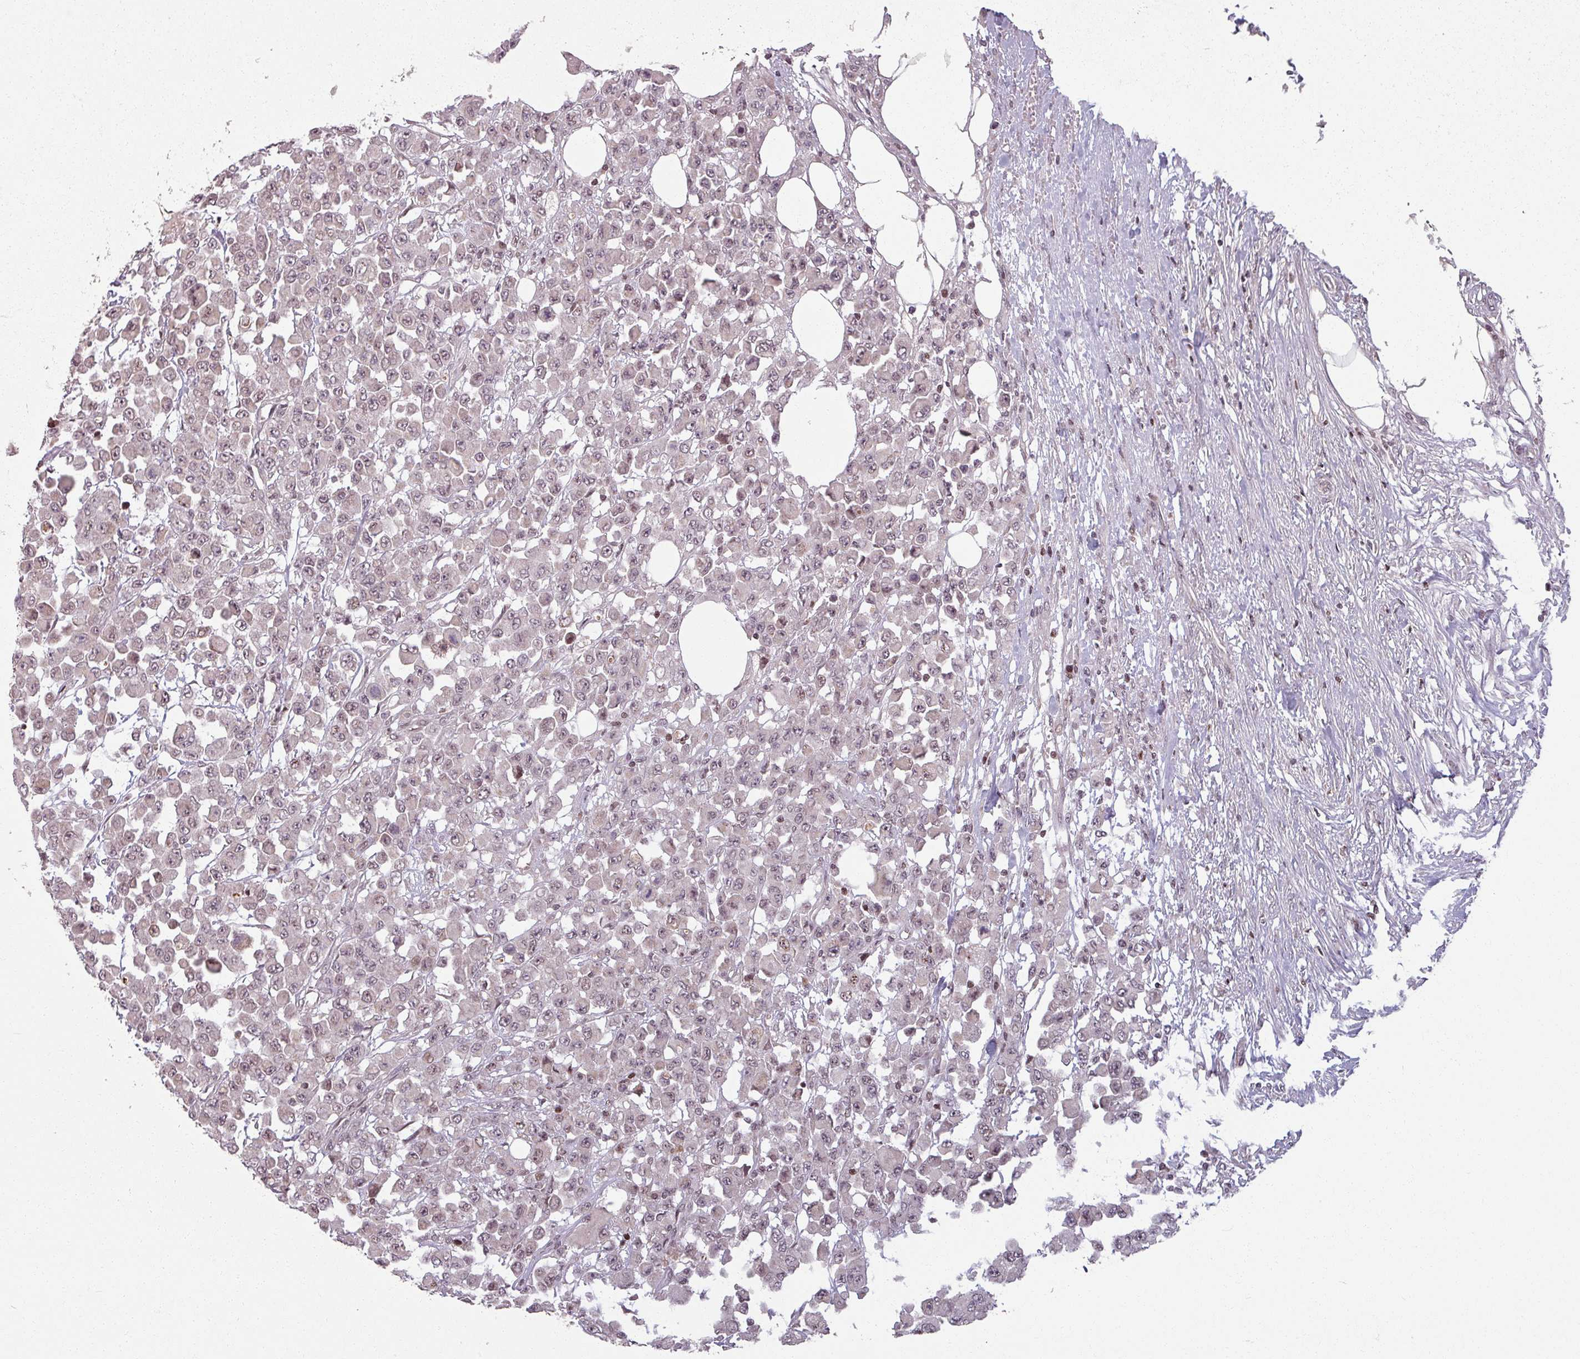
{"staining": {"intensity": "weak", "quantity": ">75%", "location": "nuclear"}, "tissue": "colorectal cancer", "cell_type": "Tumor cells", "image_type": "cancer", "snomed": [{"axis": "morphology", "description": "Adenocarcinoma, NOS"}, {"axis": "topography", "description": "Colon"}], "caption": "Colorectal adenocarcinoma tissue reveals weak nuclear staining in about >75% of tumor cells, visualized by immunohistochemistry. (brown staining indicates protein expression, while blue staining denotes nuclei).", "gene": "NCOR1", "patient": {"sex": "male", "age": 51}}